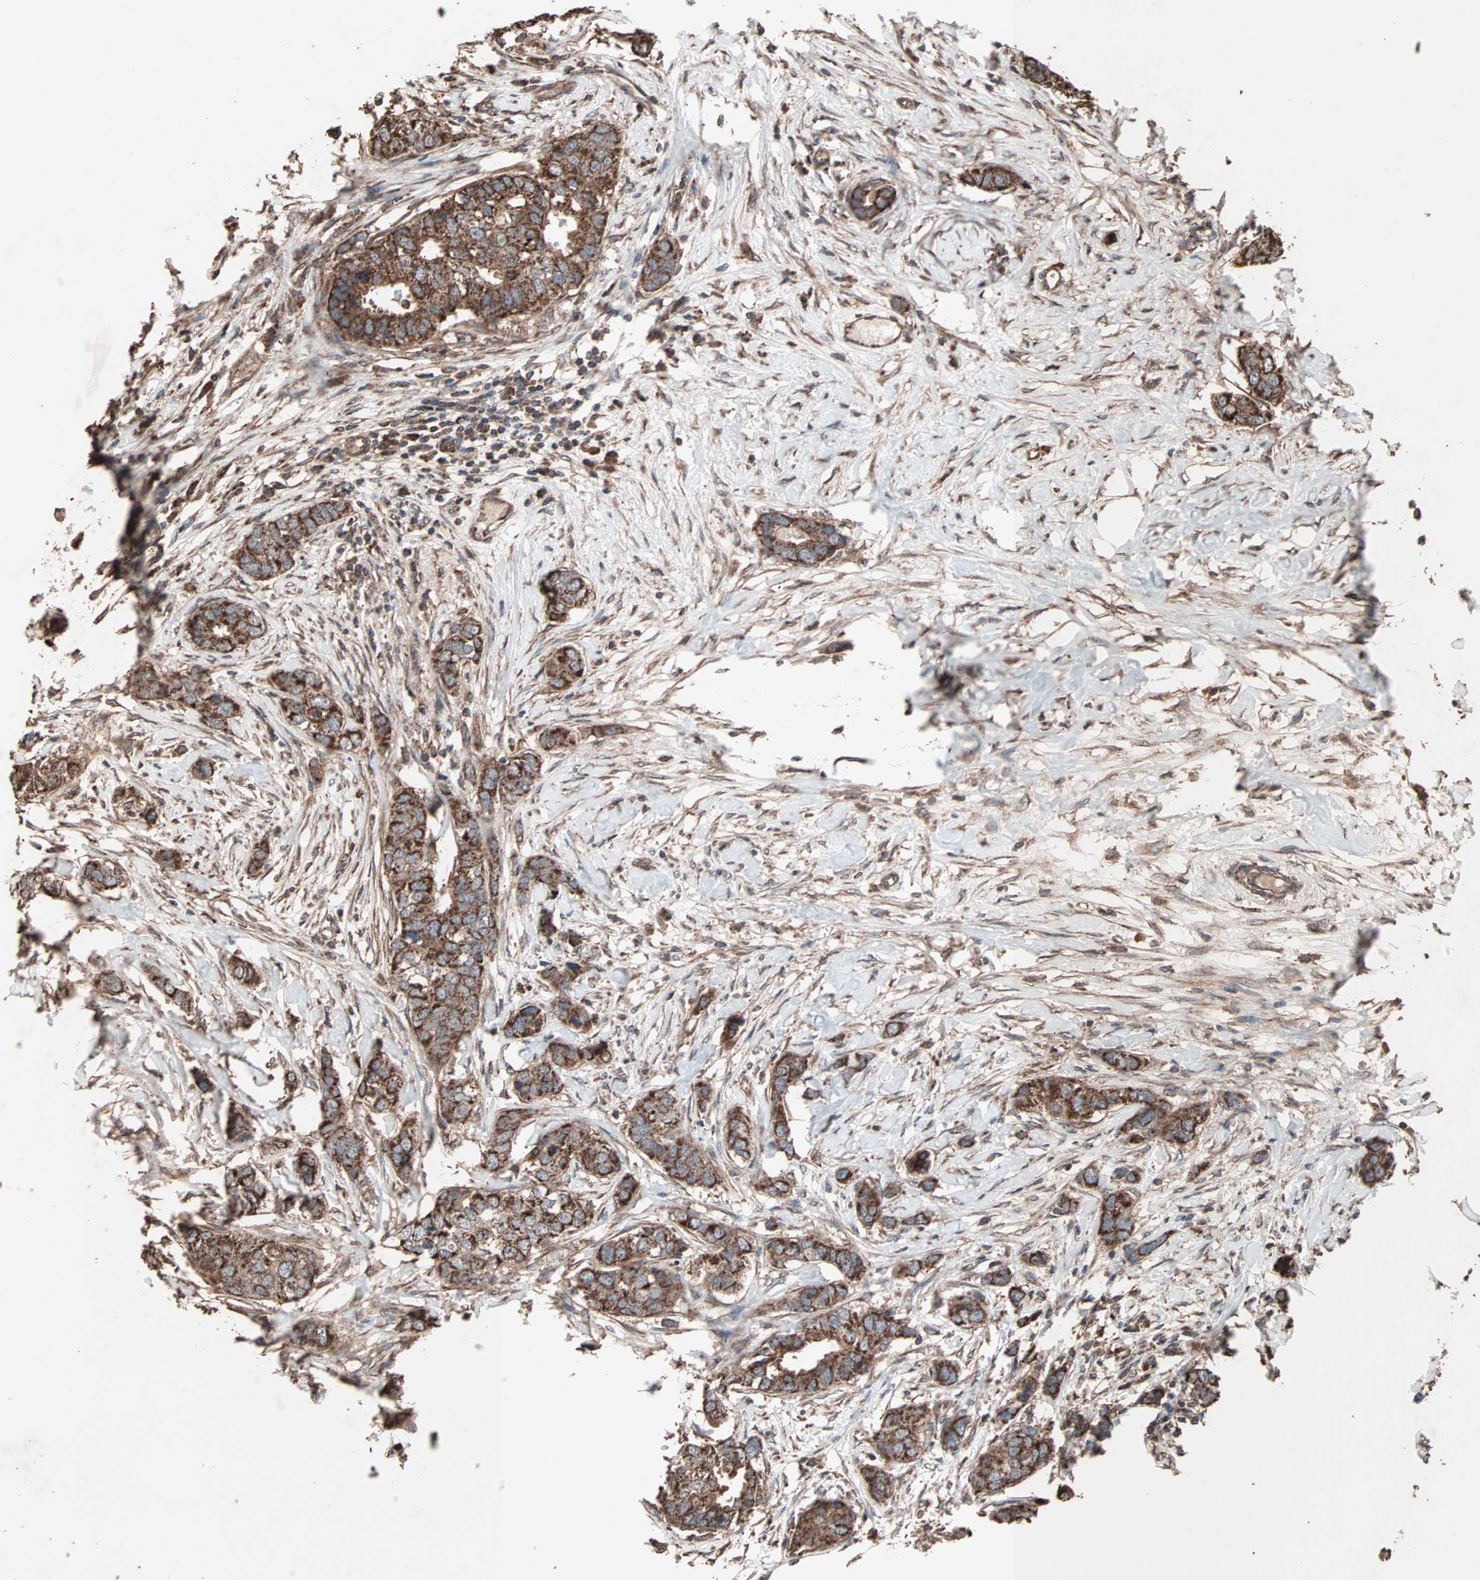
{"staining": {"intensity": "strong", "quantity": ">75%", "location": "cytoplasmic/membranous"}, "tissue": "breast cancer", "cell_type": "Tumor cells", "image_type": "cancer", "snomed": [{"axis": "morphology", "description": "Duct carcinoma"}, {"axis": "topography", "description": "Breast"}], "caption": "Immunohistochemistry (DAB (3,3'-diaminobenzidine)) staining of breast infiltrating ductal carcinoma shows strong cytoplasmic/membranous protein positivity in approximately >75% of tumor cells. (brown staining indicates protein expression, while blue staining denotes nuclei).", "gene": "MRPL2", "patient": {"sex": "female", "age": 50}}